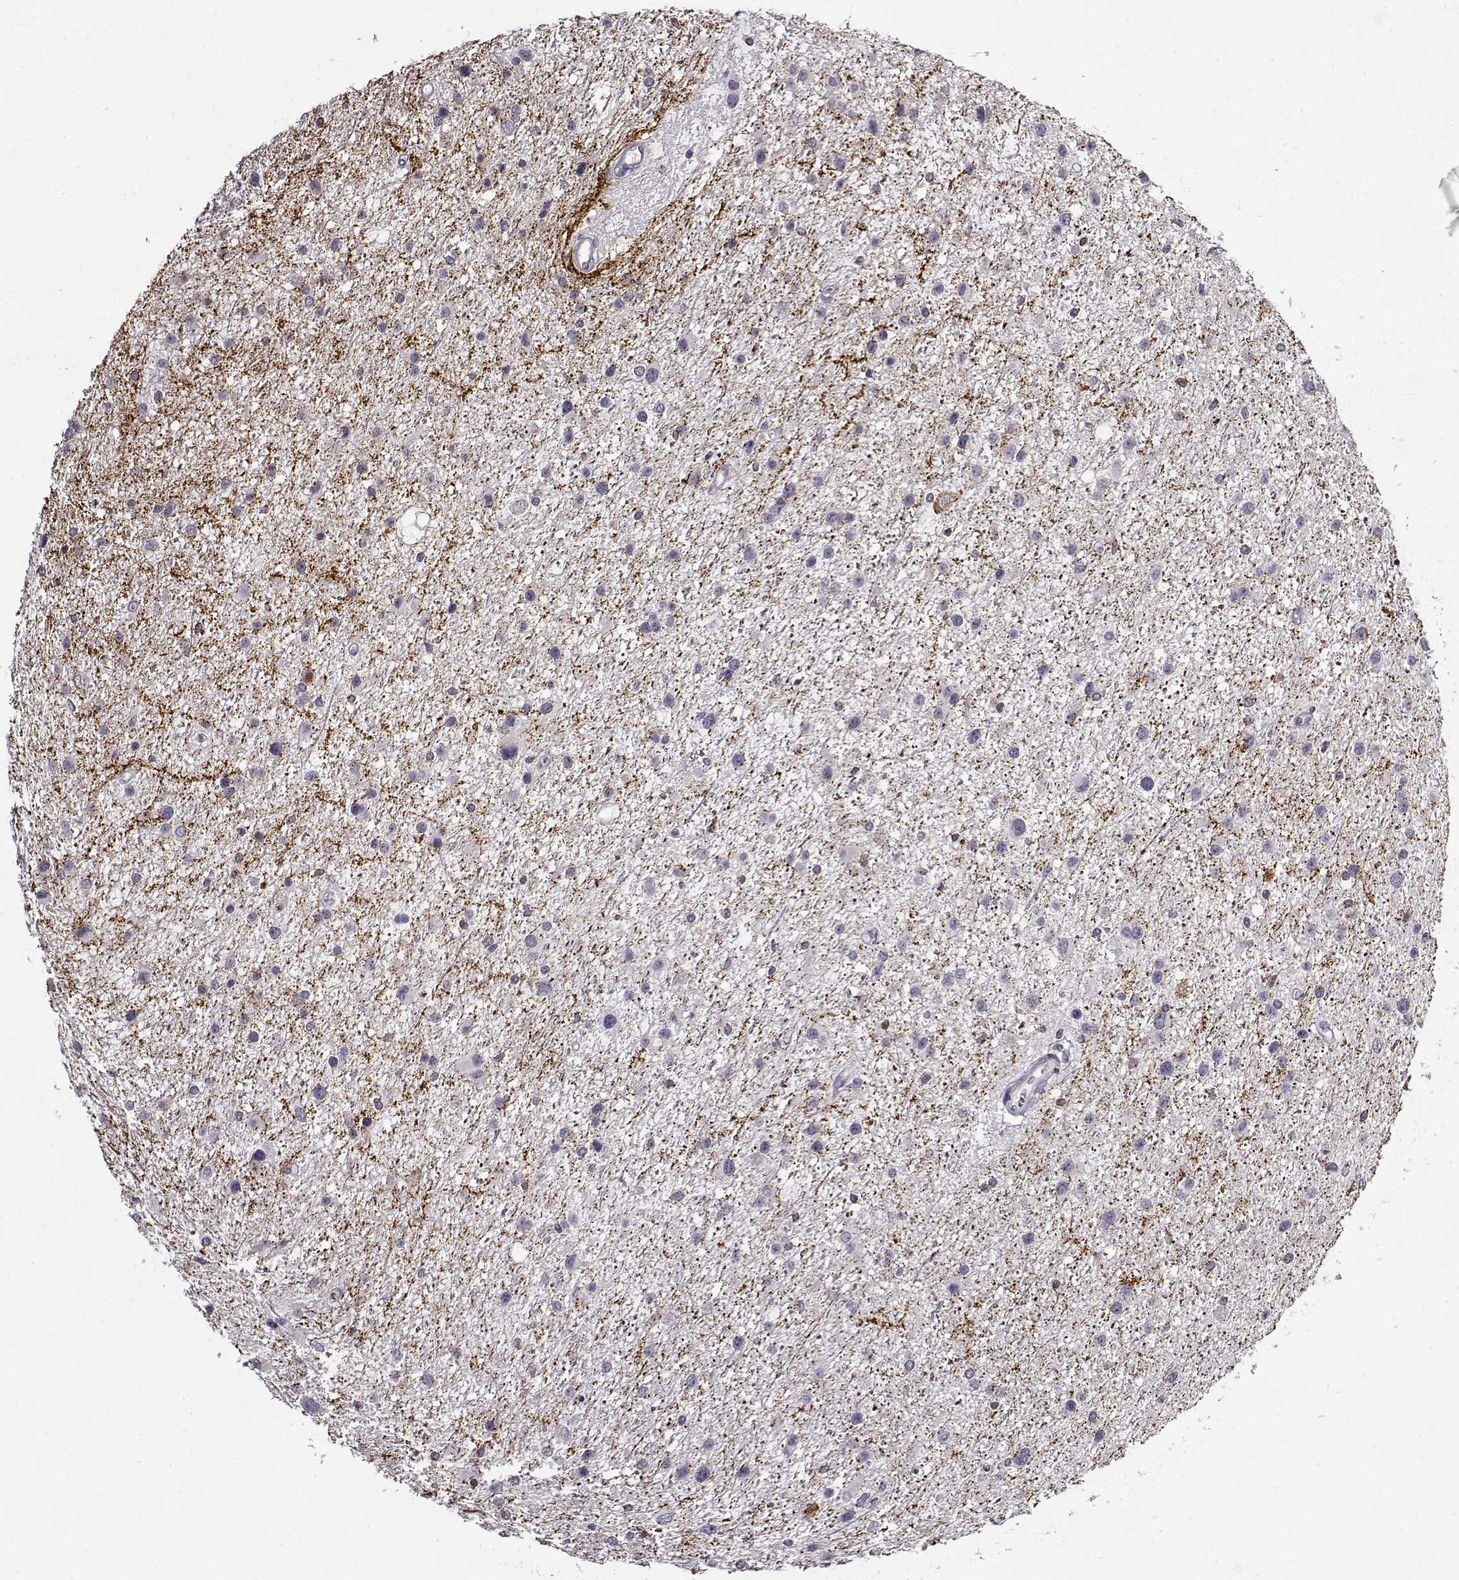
{"staining": {"intensity": "negative", "quantity": "none", "location": "none"}, "tissue": "glioma", "cell_type": "Tumor cells", "image_type": "cancer", "snomed": [{"axis": "morphology", "description": "Glioma, malignant, Low grade"}, {"axis": "topography", "description": "Brain"}], "caption": "Immunohistochemistry (IHC) histopathology image of neoplastic tissue: glioma stained with DAB (3,3'-diaminobenzidine) demonstrates no significant protein expression in tumor cells.", "gene": "SNCA", "patient": {"sex": "female", "age": 32}}